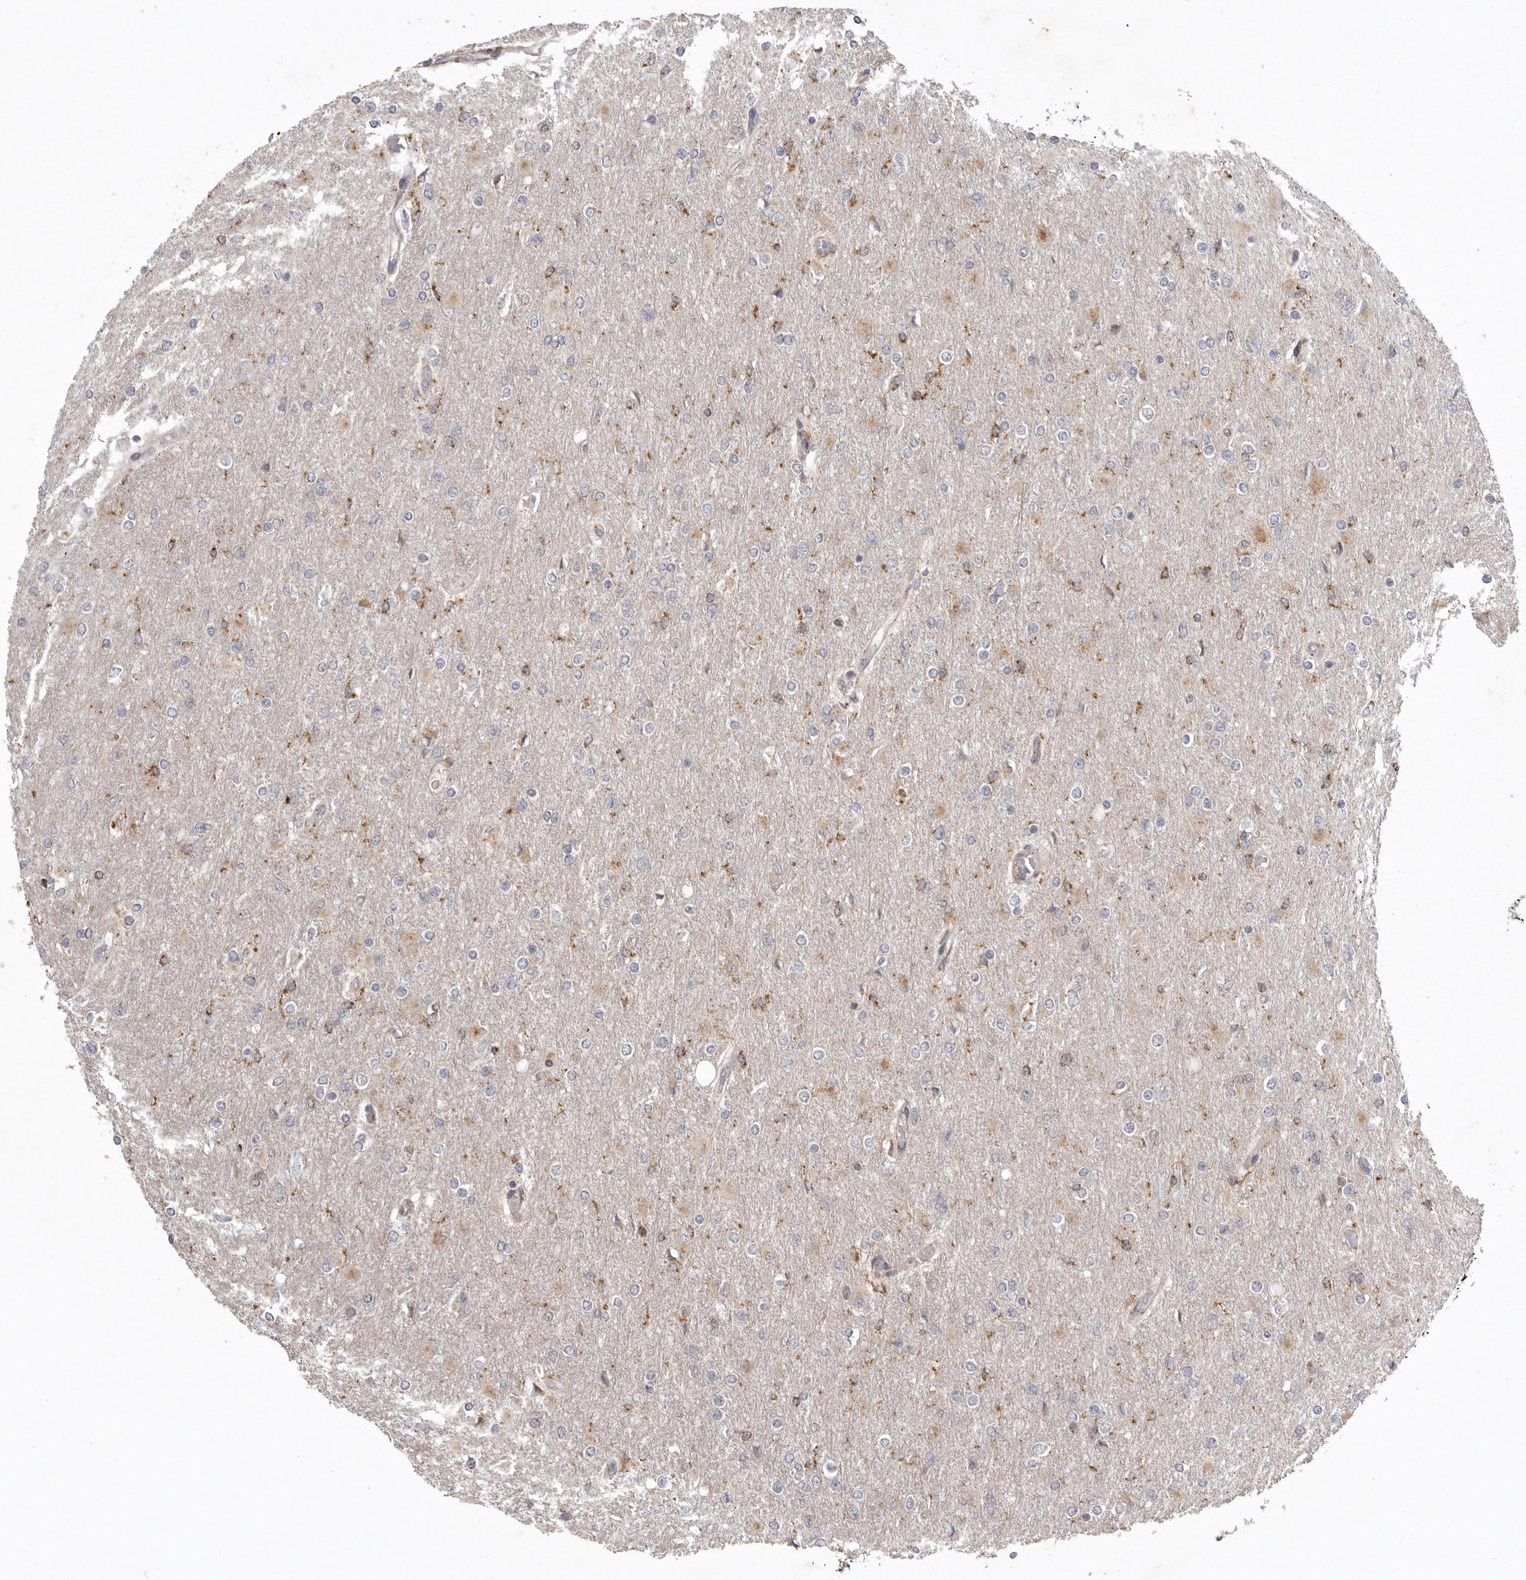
{"staining": {"intensity": "negative", "quantity": "none", "location": "none"}, "tissue": "glioma", "cell_type": "Tumor cells", "image_type": "cancer", "snomed": [{"axis": "morphology", "description": "Glioma, malignant, High grade"}, {"axis": "topography", "description": "Cerebral cortex"}], "caption": "Immunohistochemistry (IHC) of human glioma displays no expression in tumor cells.", "gene": "TLR3", "patient": {"sex": "female", "age": 36}}